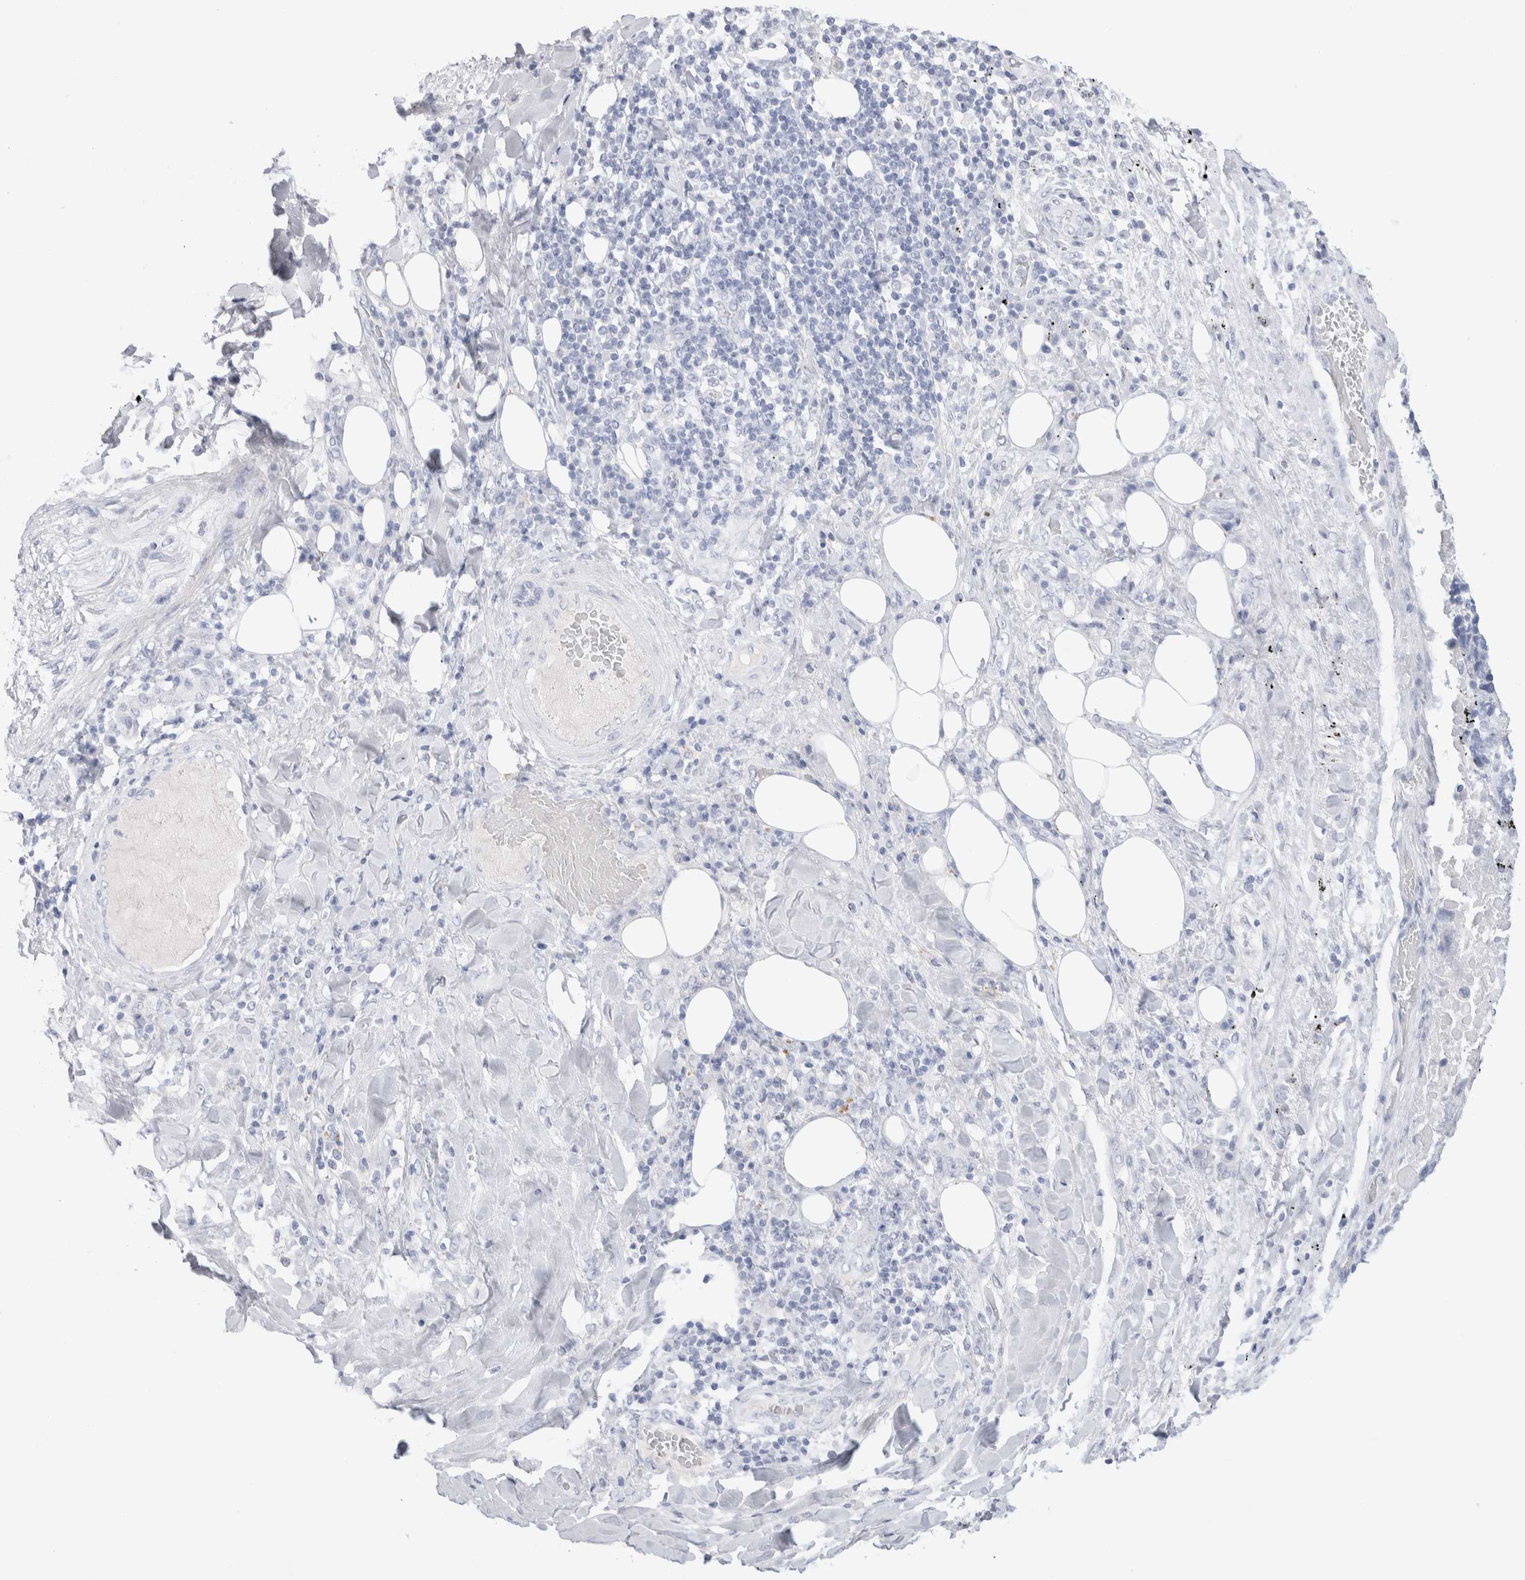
{"staining": {"intensity": "negative", "quantity": "none", "location": "none"}, "tissue": "lung cancer", "cell_type": "Tumor cells", "image_type": "cancer", "snomed": [{"axis": "morphology", "description": "Squamous cell carcinoma, NOS"}, {"axis": "topography", "description": "Lung"}], "caption": "This image is of lung cancer (squamous cell carcinoma) stained with IHC to label a protein in brown with the nuclei are counter-stained blue. There is no positivity in tumor cells.", "gene": "GDA", "patient": {"sex": "male", "age": 66}}